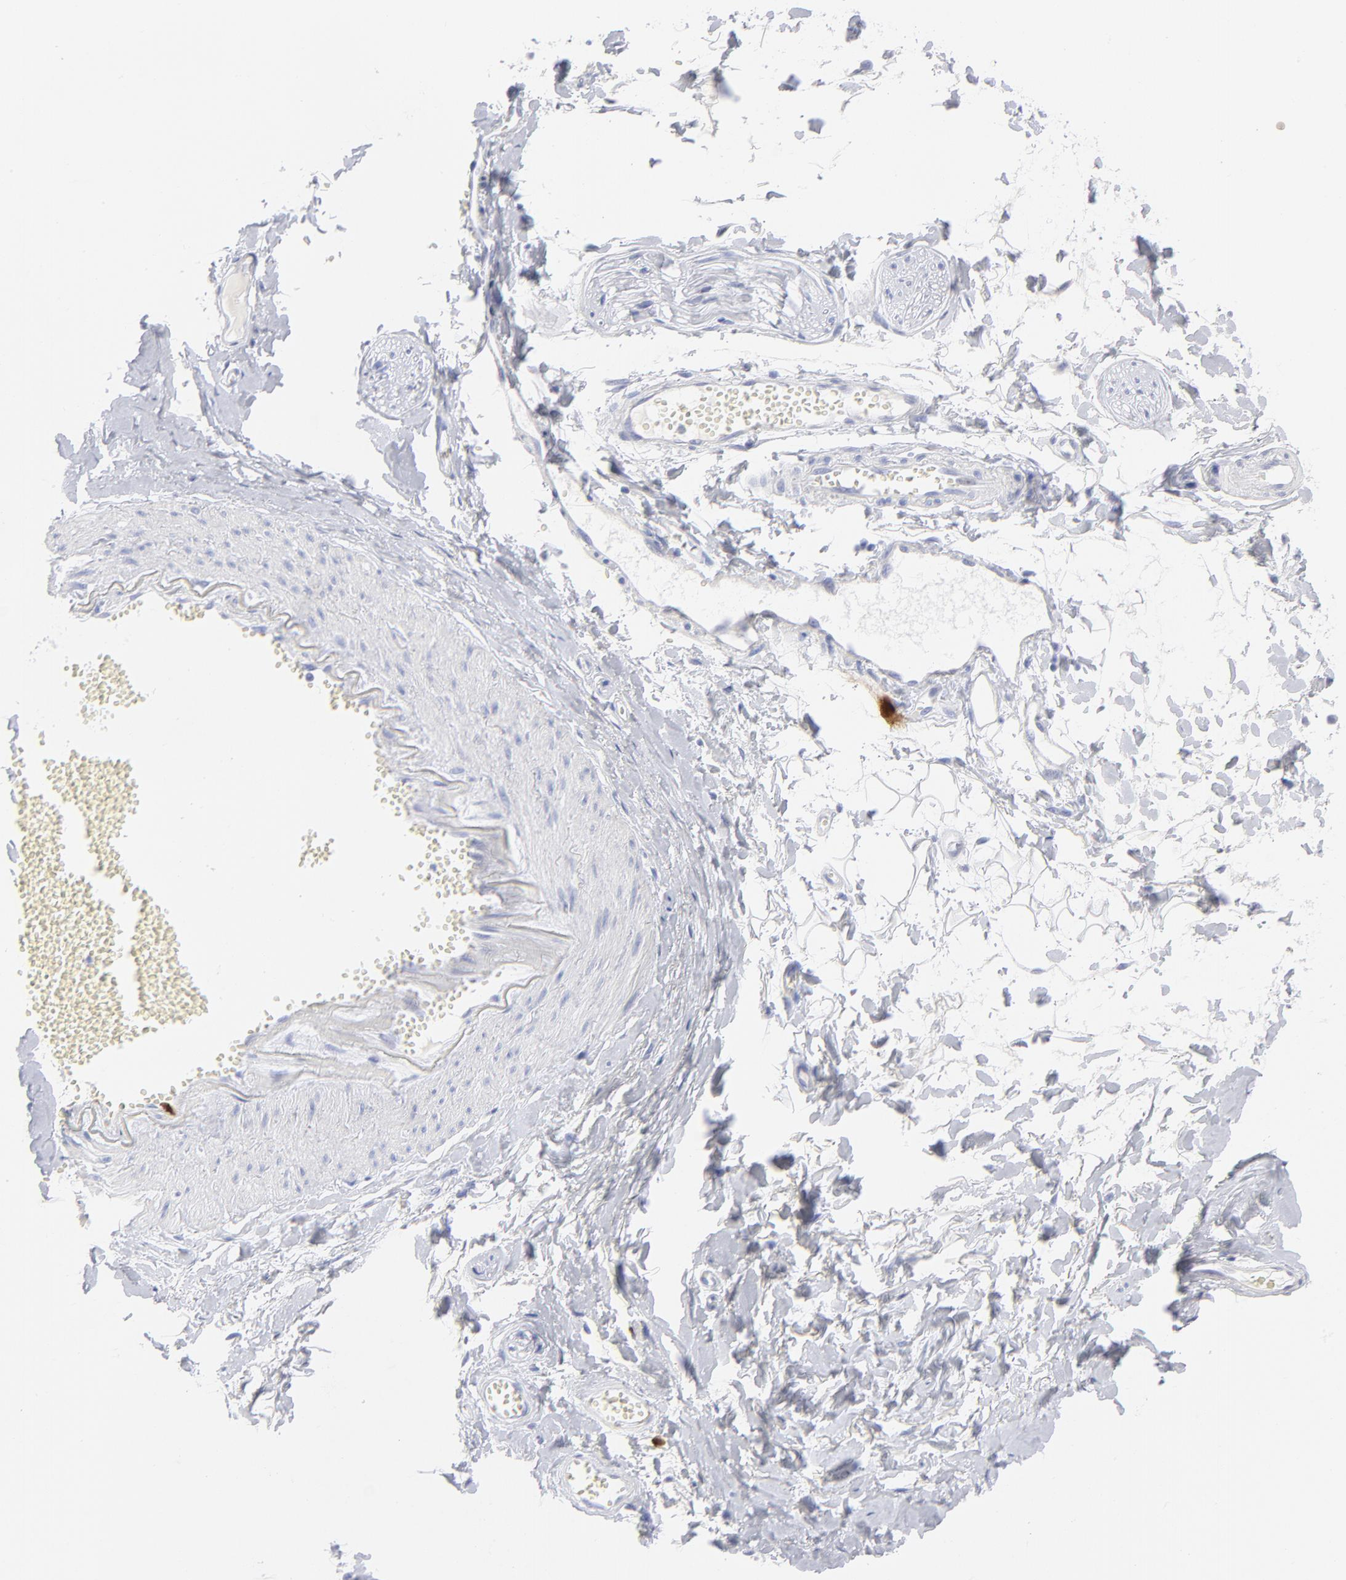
{"staining": {"intensity": "negative", "quantity": "none", "location": "none"}, "tissue": "adipose tissue", "cell_type": "Adipocytes", "image_type": "normal", "snomed": [{"axis": "morphology", "description": "Normal tissue, NOS"}, {"axis": "morphology", "description": "Inflammation, NOS"}, {"axis": "topography", "description": "Salivary gland"}, {"axis": "topography", "description": "Peripheral nerve tissue"}], "caption": "Immunohistochemistry photomicrograph of unremarkable adipose tissue: human adipose tissue stained with DAB (3,3'-diaminobenzidine) exhibits no significant protein expression in adipocytes.", "gene": "CCNB1", "patient": {"sex": "female", "age": 75}}